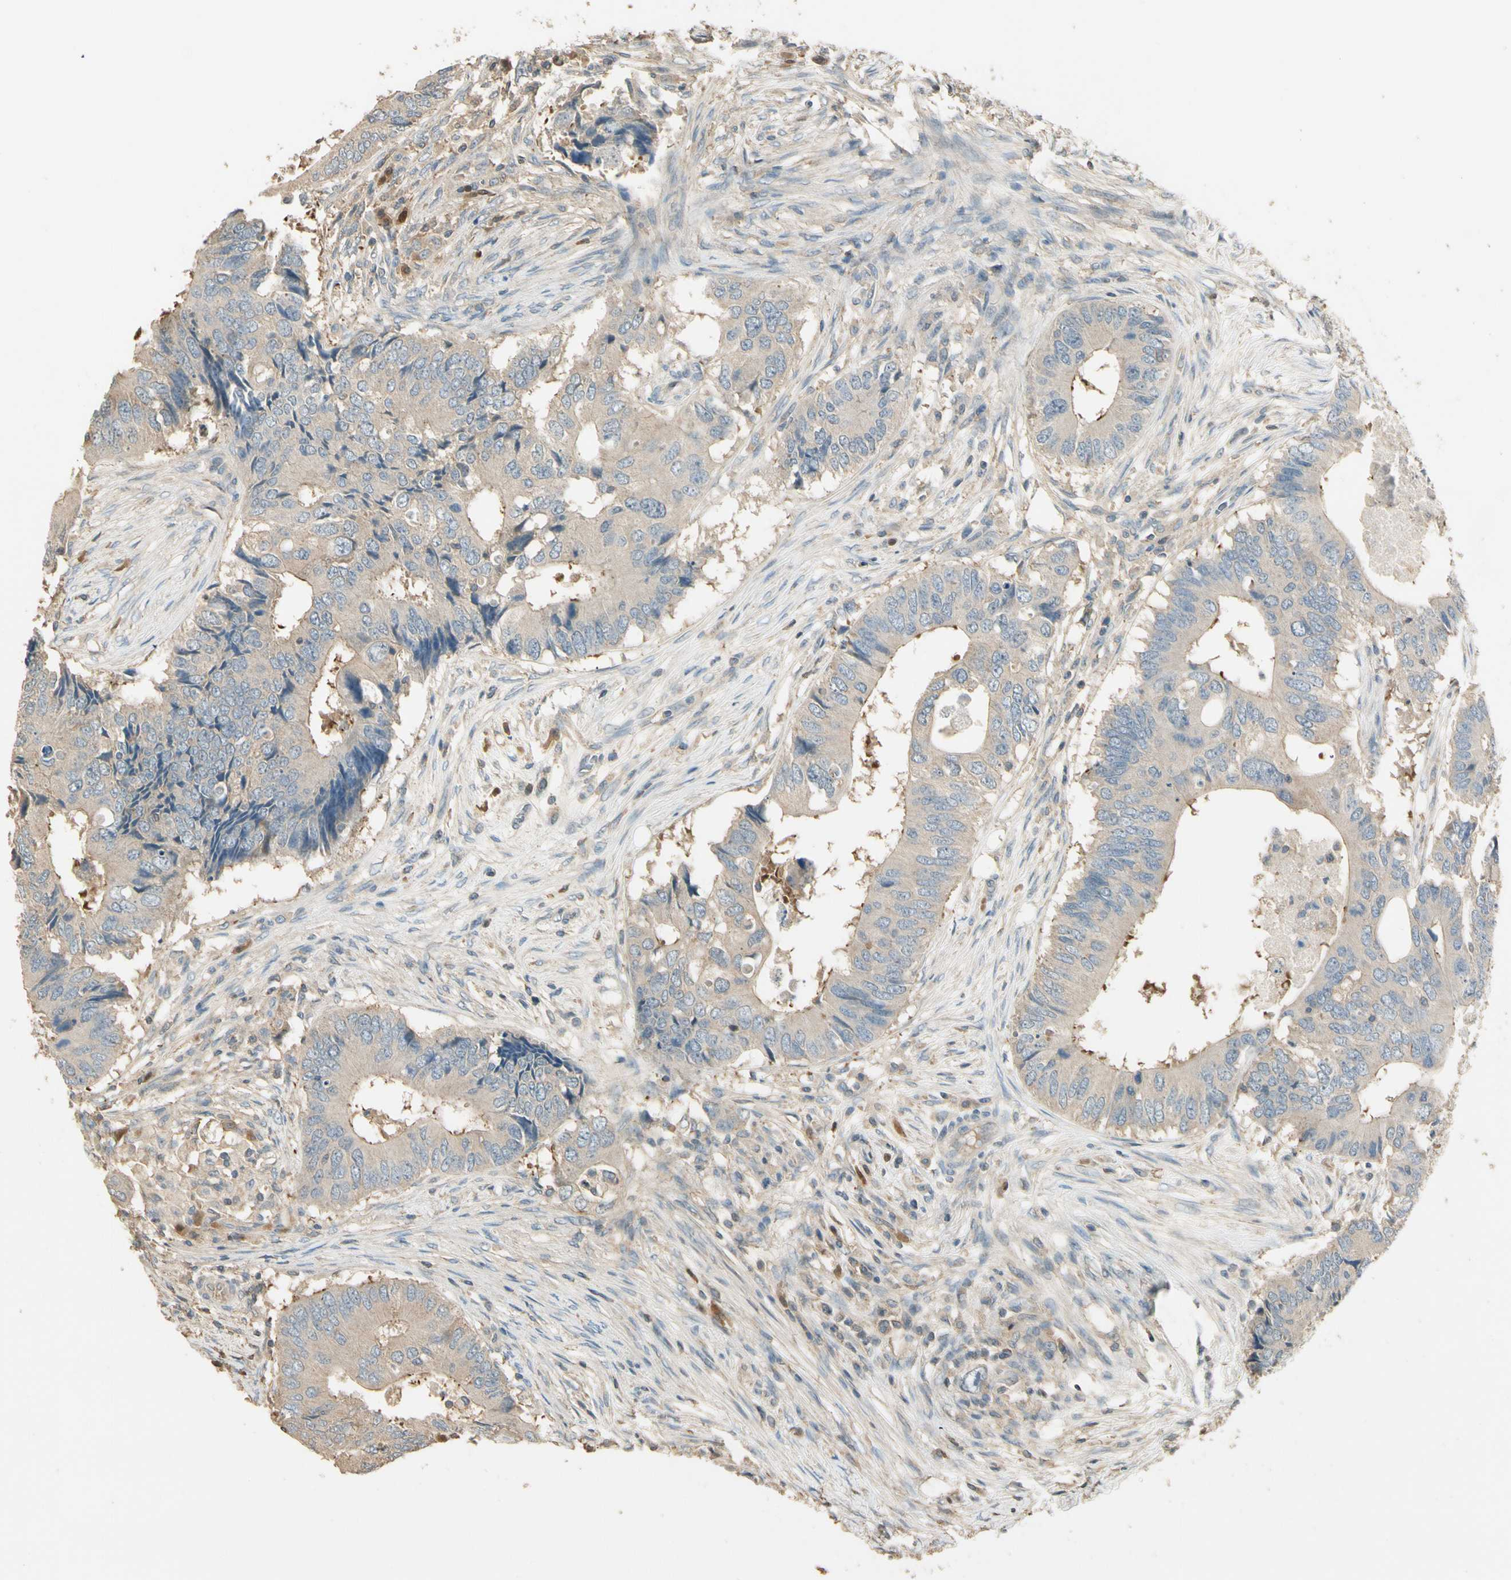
{"staining": {"intensity": "weak", "quantity": "25%-75%", "location": "cytoplasmic/membranous"}, "tissue": "colorectal cancer", "cell_type": "Tumor cells", "image_type": "cancer", "snomed": [{"axis": "morphology", "description": "Adenocarcinoma, NOS"}, {"axis": "topography", "description": "Colon"}], "caption": "A low amount of weak cytoplasmic/membranous staining is identified in about 25%-75% of tumor cells in colorectal adenocarcinoma tissue.", "gene": "PLXNA1", "patient": {"sex": "male", "age": 71}}